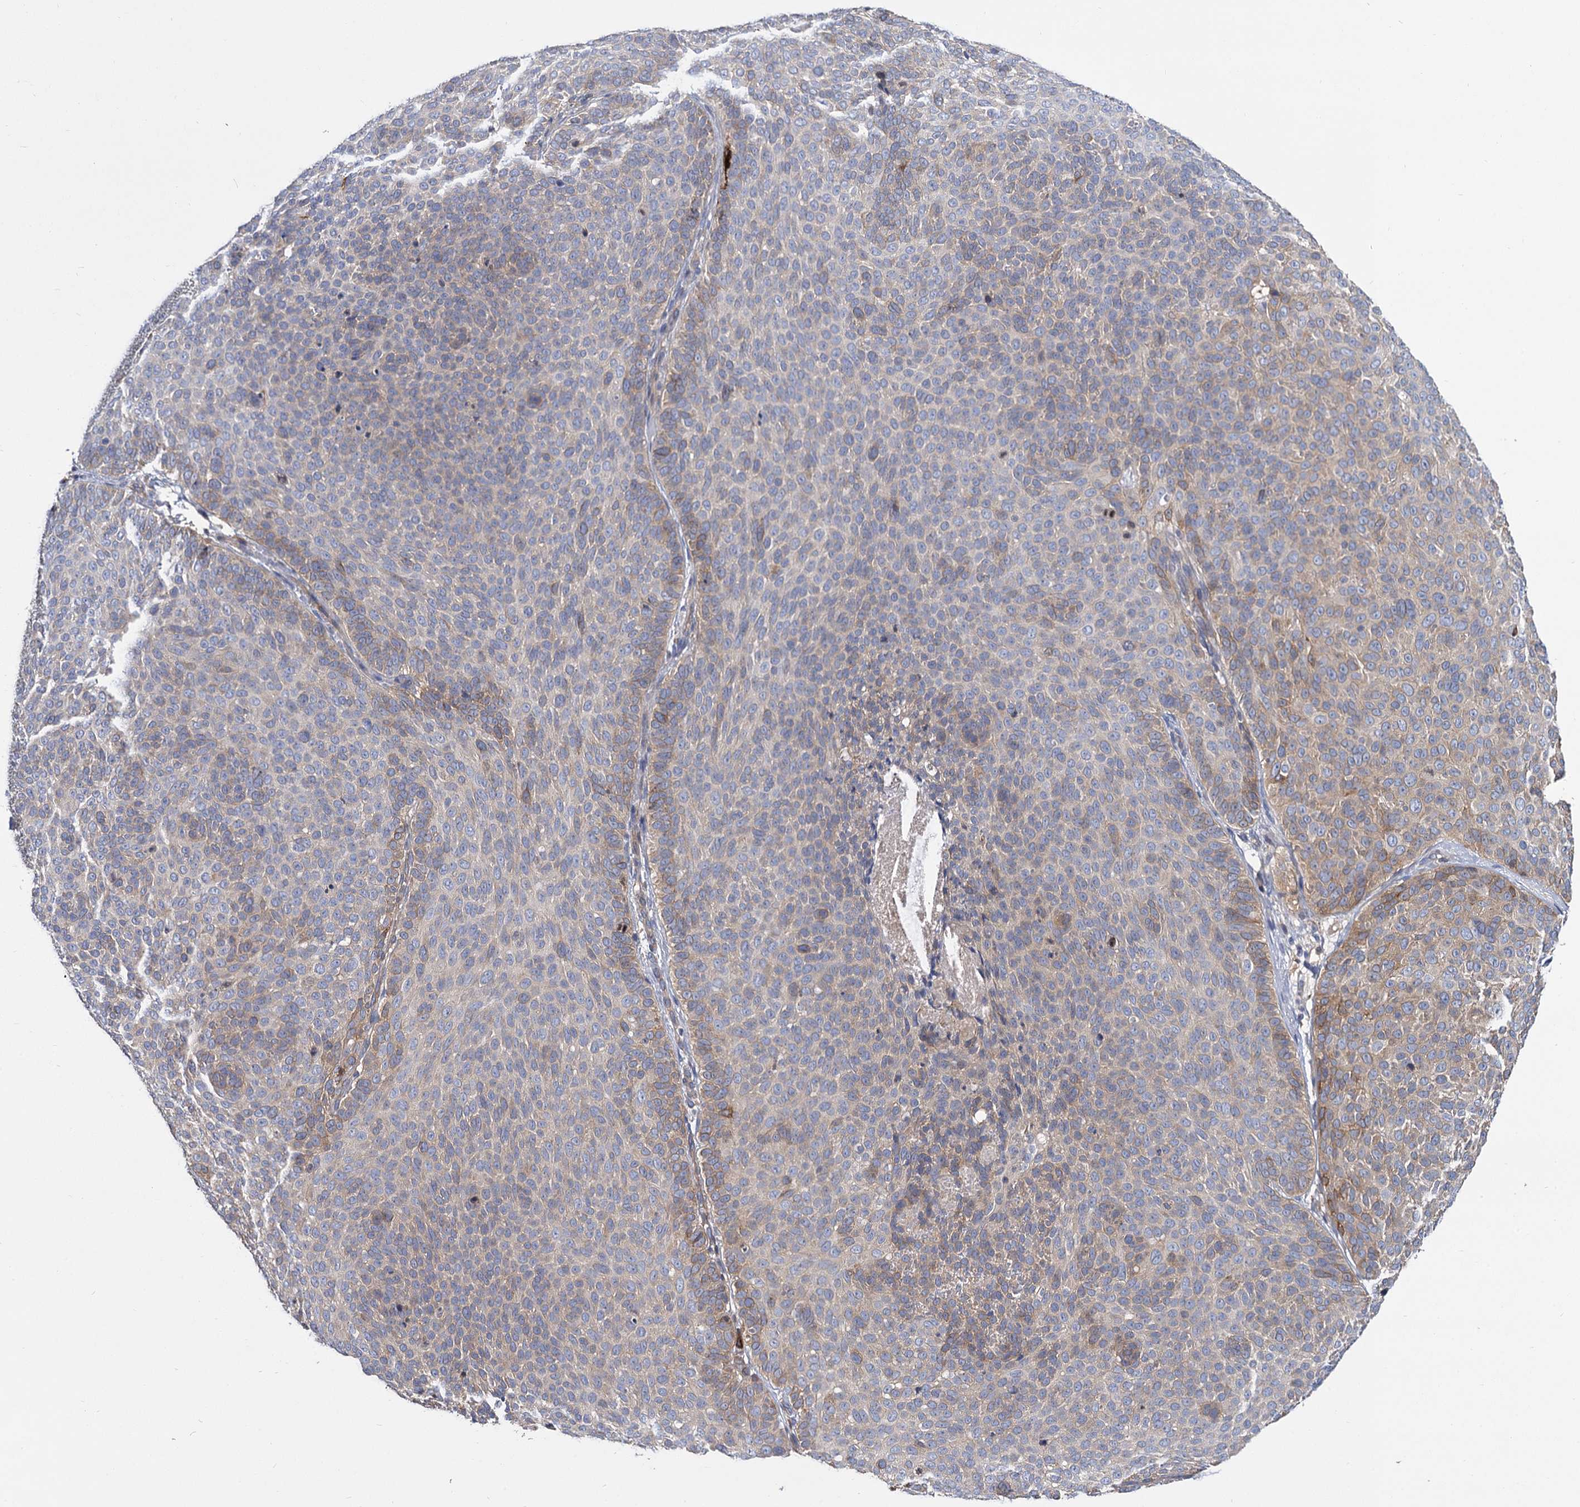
{"staining": {"intensity": "weak", "quantity": "<25%", "location": "cytoplasmic/membranous"}, "tissue": "skin cancer", "cell_type": "Tumor cells", "image_type": "cancer", "snomed": [{"axis": "morphology", "description": "Basal cell carcinoma"}, {"axis": "topography", "description": "Skin"}], "caption": "IHC photomicrograph of skin cancer stained for a protein (brown), which displays no positivity in tumor cells.", "gene": "GCLC", "patient": {"sex": "male", "age": 85}}